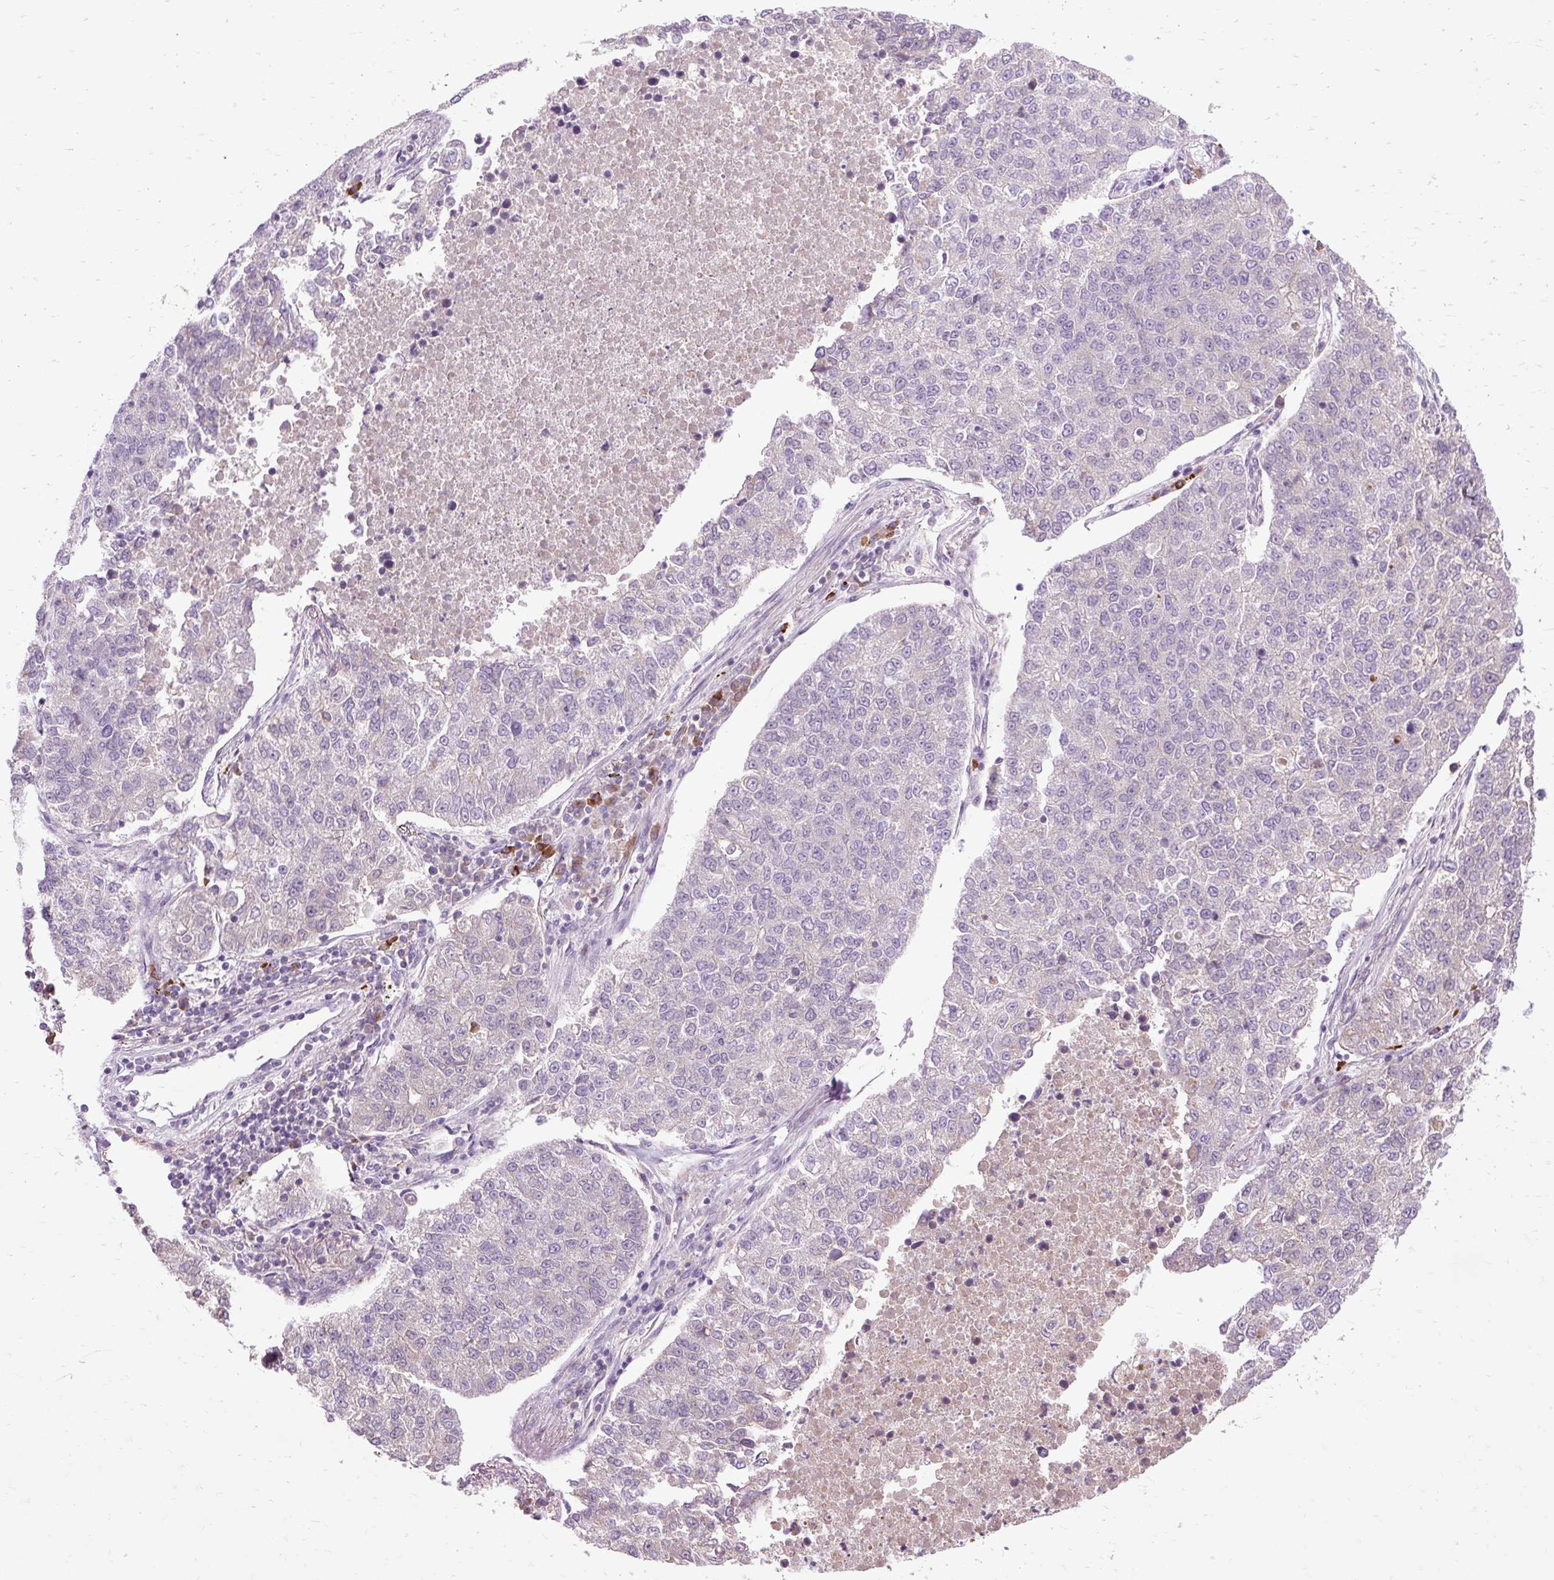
{"staining": {"intensity": "negative", "quantity": "none", "location": "none"}, "tissue": "lung cancer", "cell_type": "Tumor cells", "image_type": "cancer", "snomed": [{"axis": "morphology", "description": "Adenocarcinoma, NOS"}, {"axis": "topography", "description": "Lung"}], "caption": "Immunohistochemistry (IHC) image of human adenocarcinoma (lung) stained for a protein (brown), which displays no expression in tumor cells.", "gene": "ARRDC2", "patient": {"sex": "male", "age": 49}}